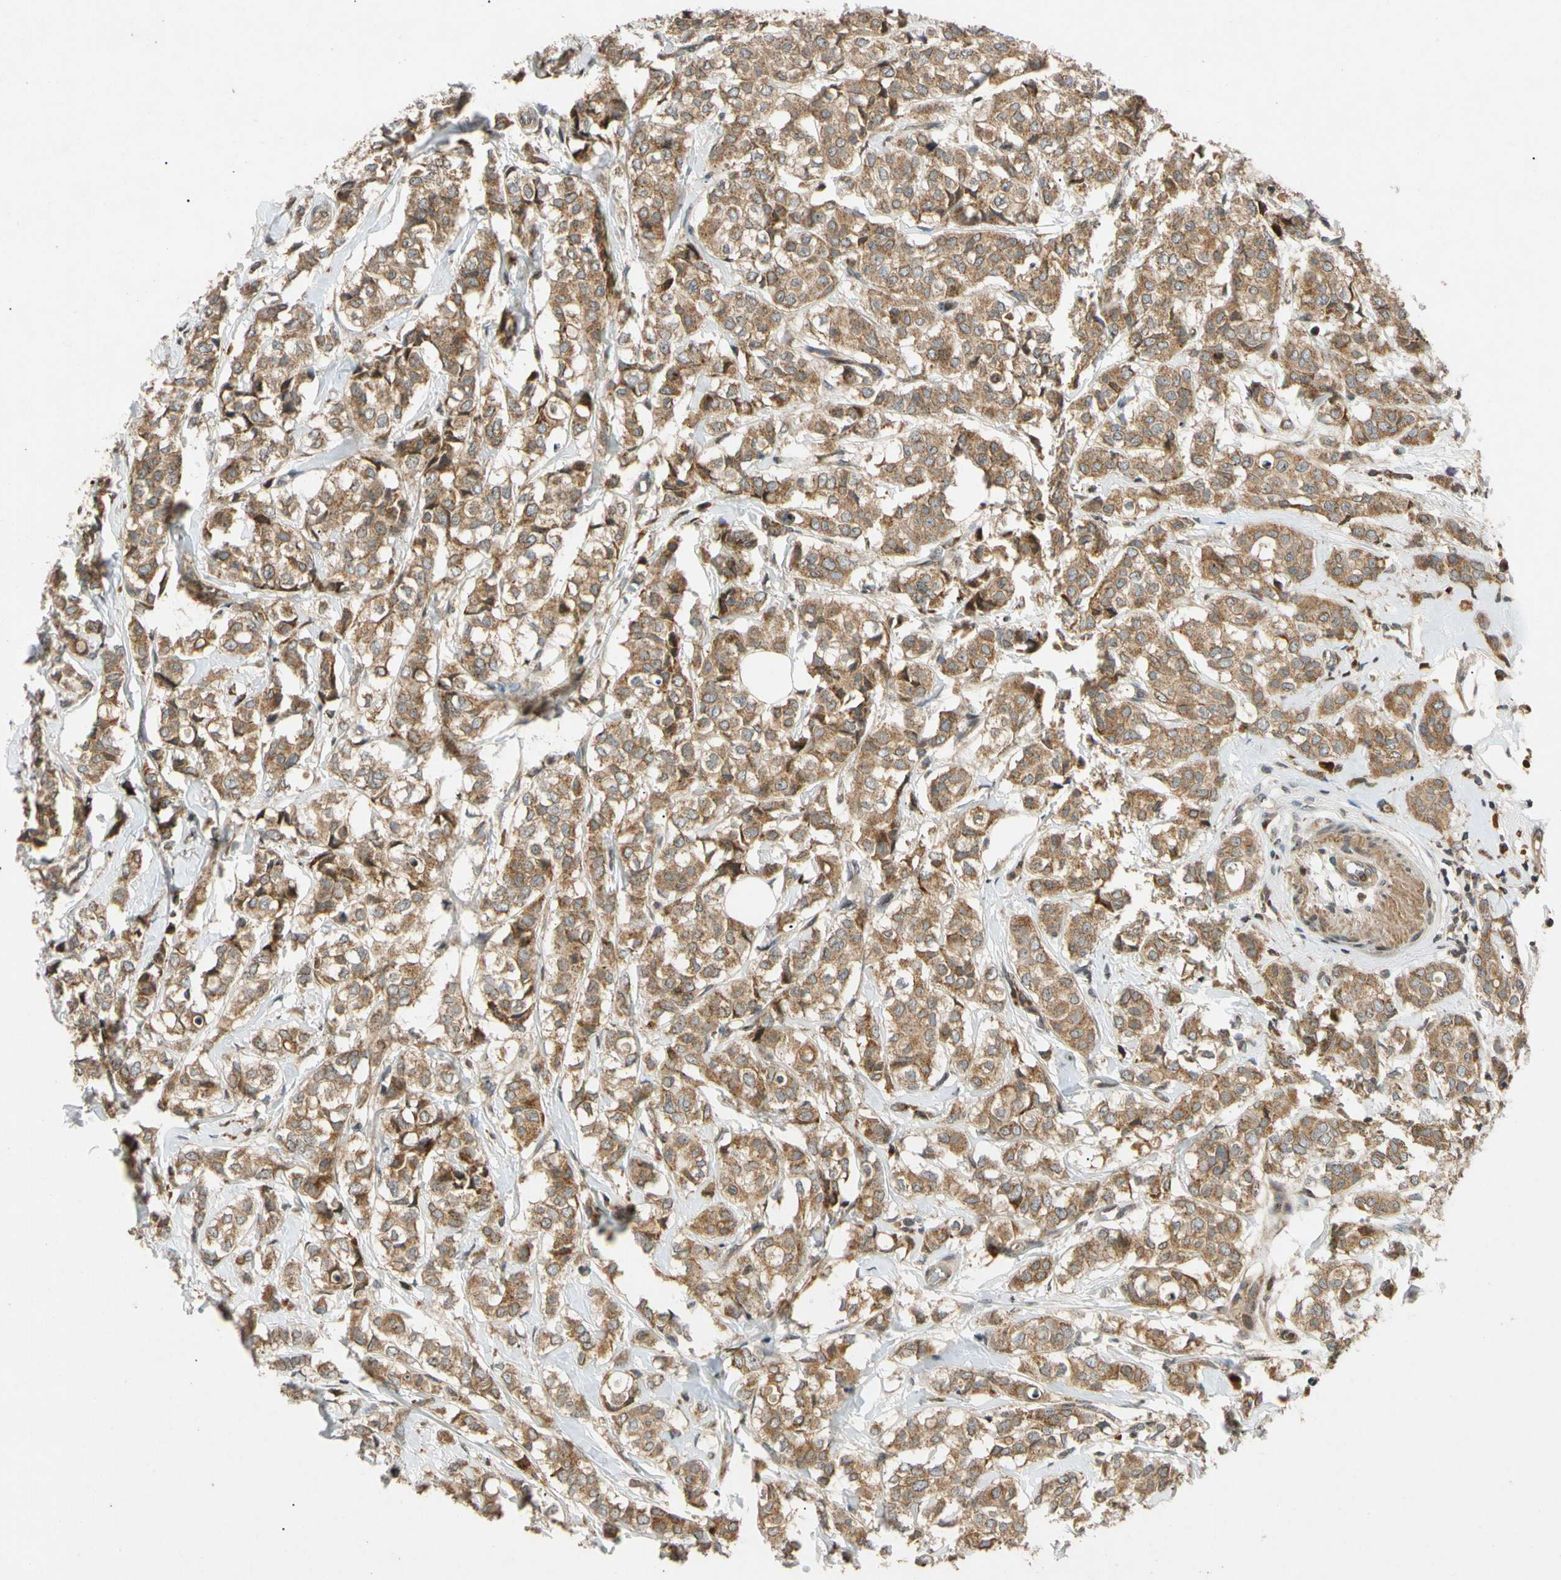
{"staining": {"intensity": "moderate", "quantity": ">75%", "location": "cytoplasmic/membranous"}, "tissue": "breast cancer", "cell_type": "Tumor cells", "image_type": "cancer", "snomed": [{"axis": "morphology", "description": "Lobular carcinoma"}, {"axis": "topography", "description": "Breast"}], "caption": "Brown immunohistochemical staining in human breast cancer (lobular carcinoma) displays moderate cytoplasmic/membranous staining in approximately >75% of tumor cells. The staining was performed using DAB, with brown indicating positive protein expression. Nuclei are stained blue with hematoxylin.", "gene": "MRPS22", "patient": {"sex": "female", "age": 60}}